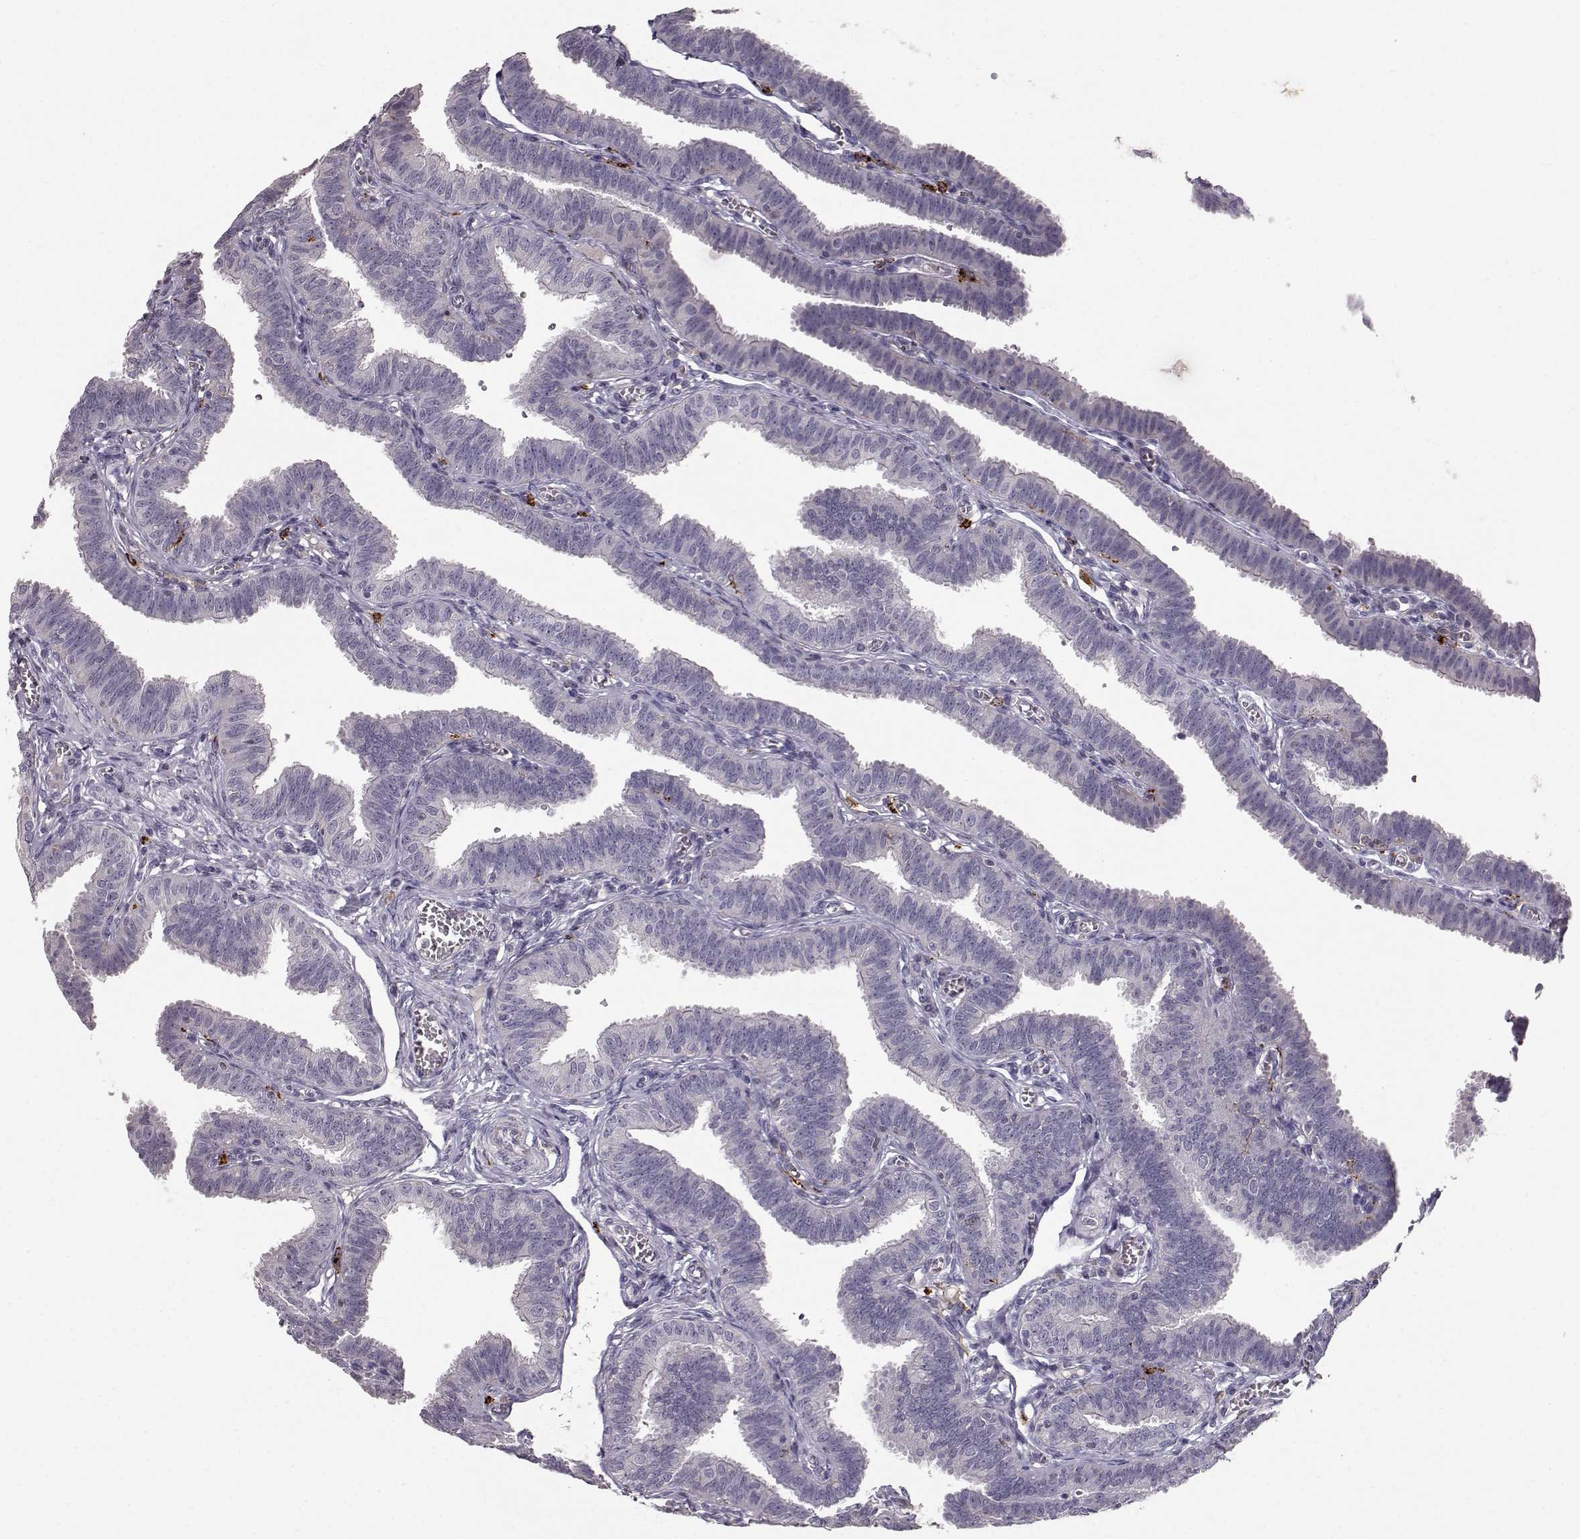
{"staining": {"intensity": "negative", "quantity": "none", "location": "none"}, "tissue": "fallopian tube", "cell_type": "Glandular cells", "image_type": "normal", "snomed": [{"axis": "morphology", "description": "Normal tissue, NOS"}, {"axis": "topography", "description": "Fallopian tube"}], "caption": "Immunohistochemistry of benign fallopian tube exhibits no staining in glandular cells.", "gene": "CCNF", "patient": {"sex": "female", "age": 25}}